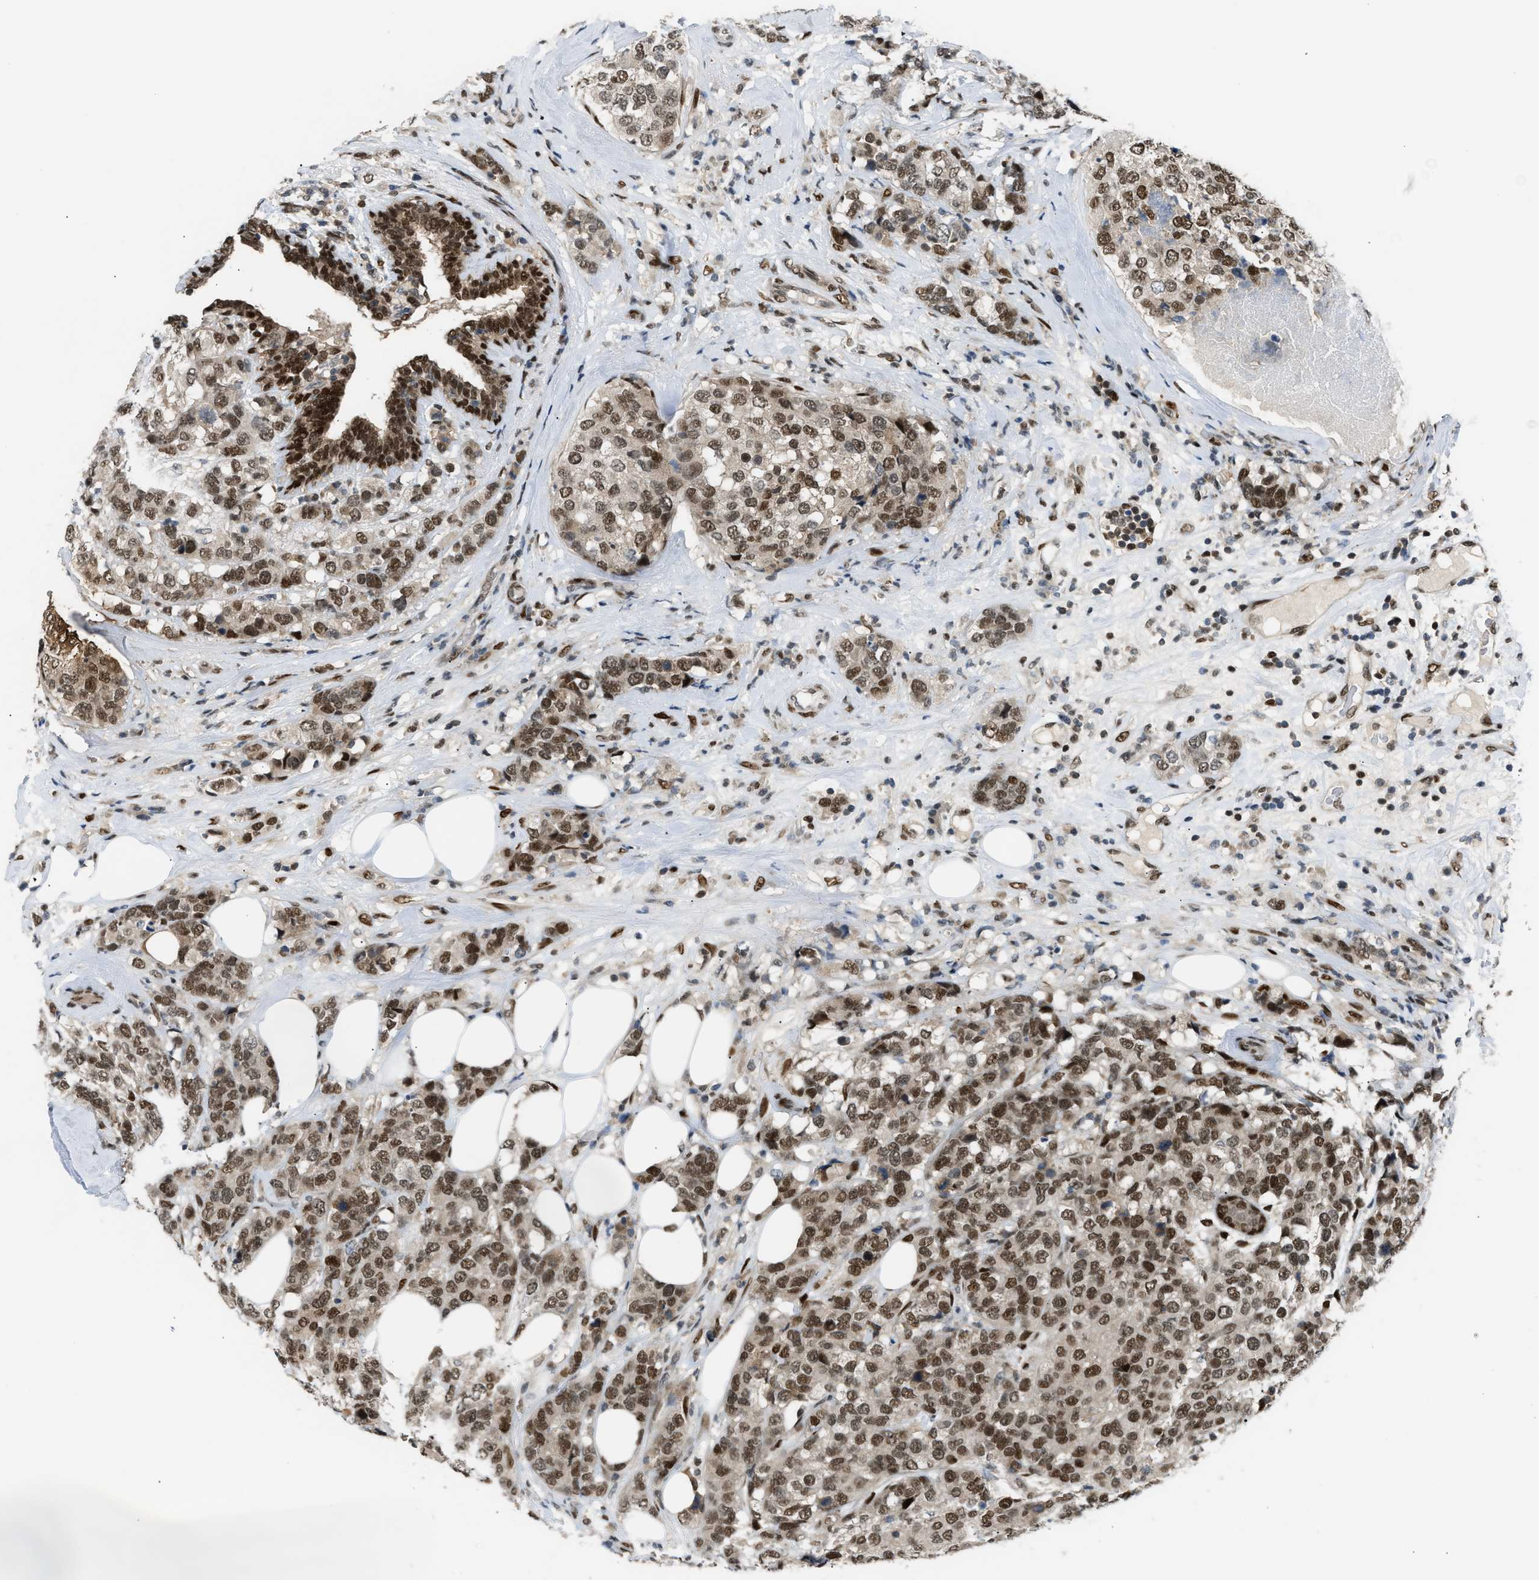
{"staining": {"intensity": "strong", "quantity": ">75%", "location": "nuclear"}, "tissue": "breast cancer", "cell_type": "Tumor cells", "image_type": "cancer", "snomed": [{"axis": "morphology", "description": "Lobular carcinoma"}, {"axis": "topography", "description": "Breast"}], "caption": "Breast cancer tissue displays strong nuclear staining in approximately >75% of tumor cells", "gene": "SSBP2", "patient": {"sex": "female", "age": 59}}